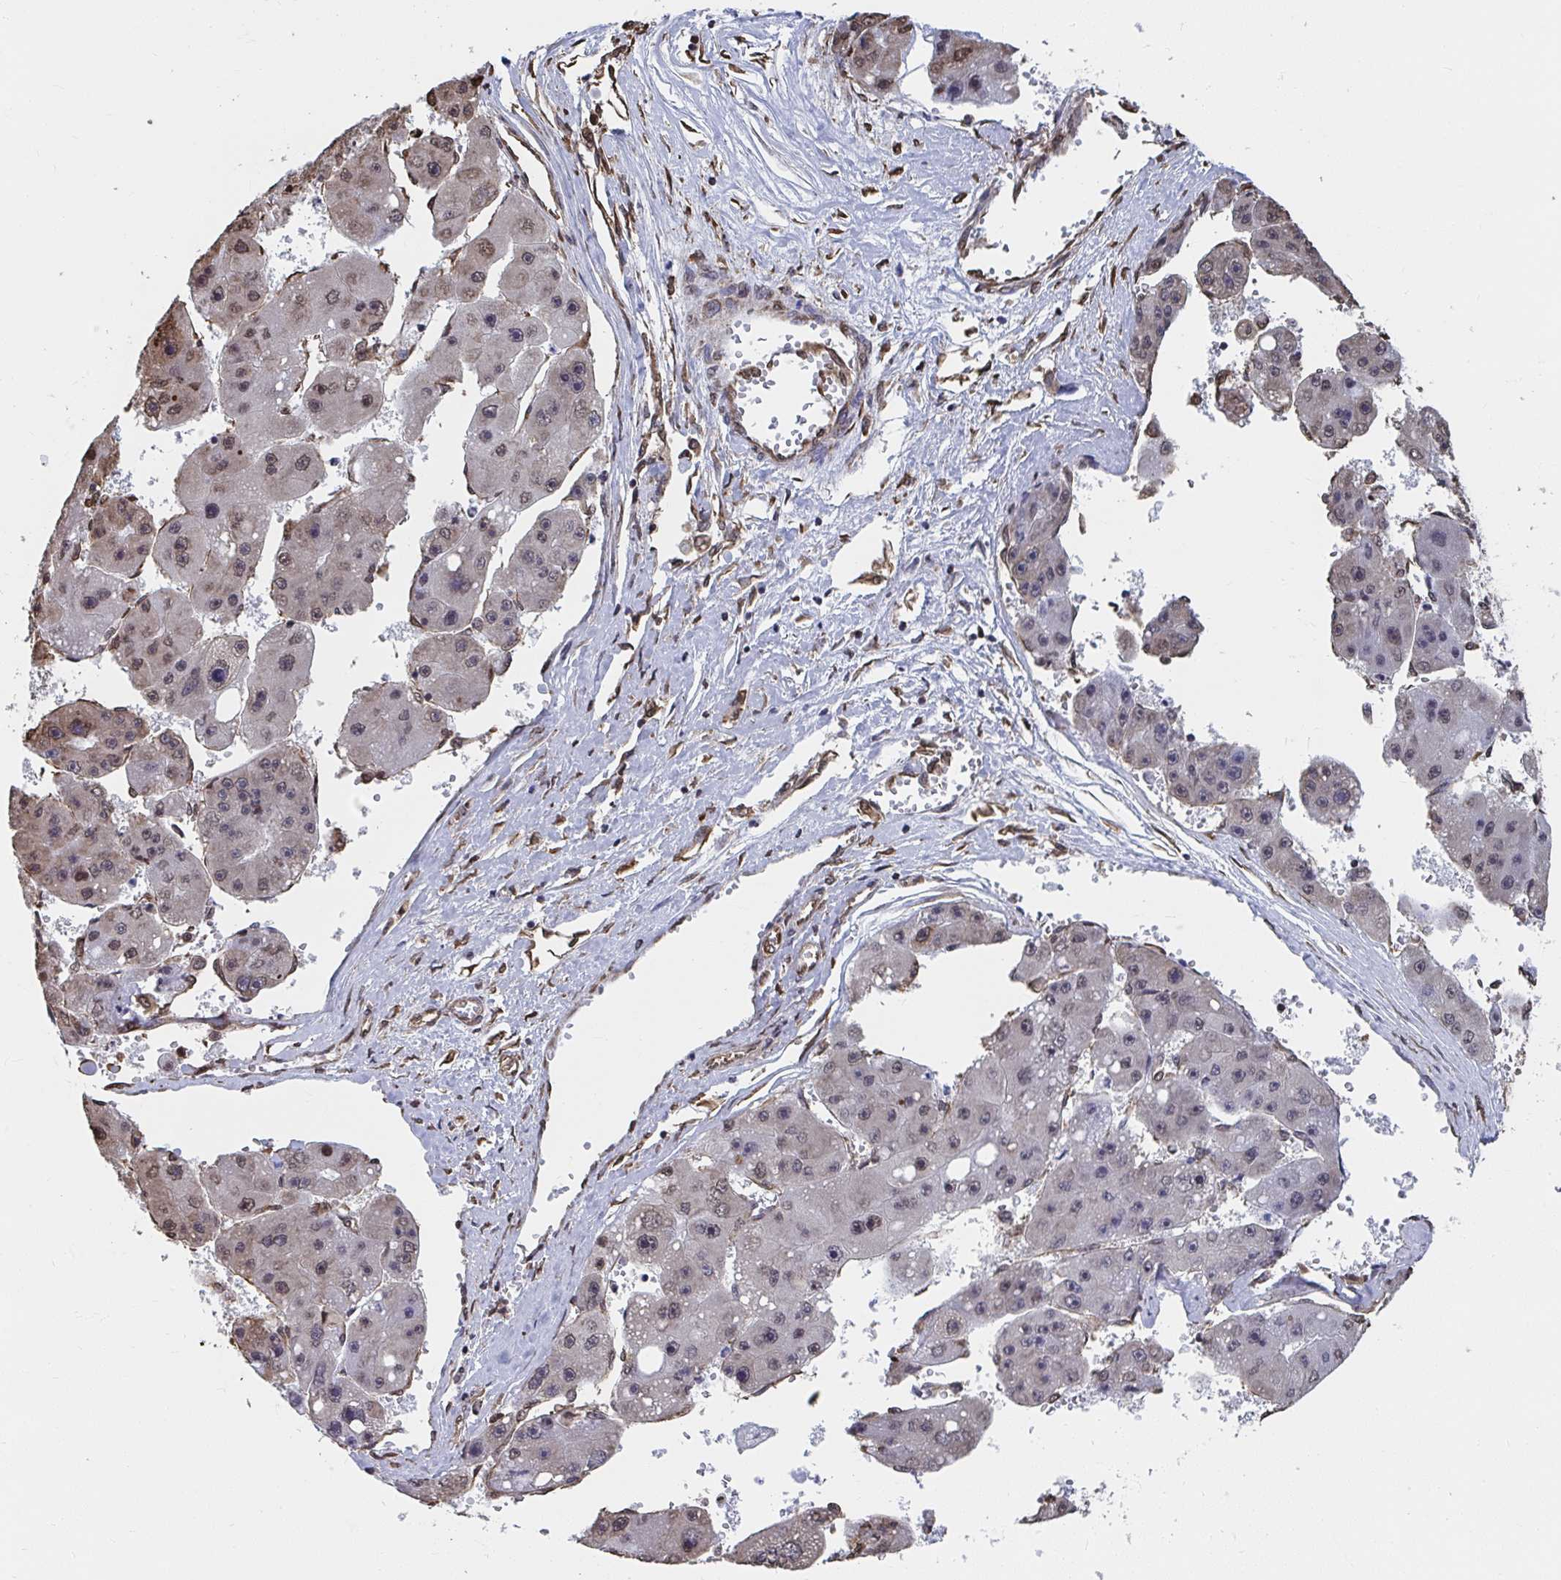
{"staining": {"intensity": "weak", "quantity": "<25%", "location": "nuclear"}, "tissue": "liver cancer", "cell_type": "Tumor cells", "image_type": "cancer", "snomed": [{"axis": "morphology", "description": "Carcinoma, Hepatocellular, NOS"}, {"axis": "topography", "description": "Liver"}], "caption": "Human hepatocellular carcinoma (liver) stained for a protein using immunohistochemistry (IHC) displays no staining in tumor cells.", "gene": "SYNCRIP", "patient": {"sex": "female", "age": 61}}